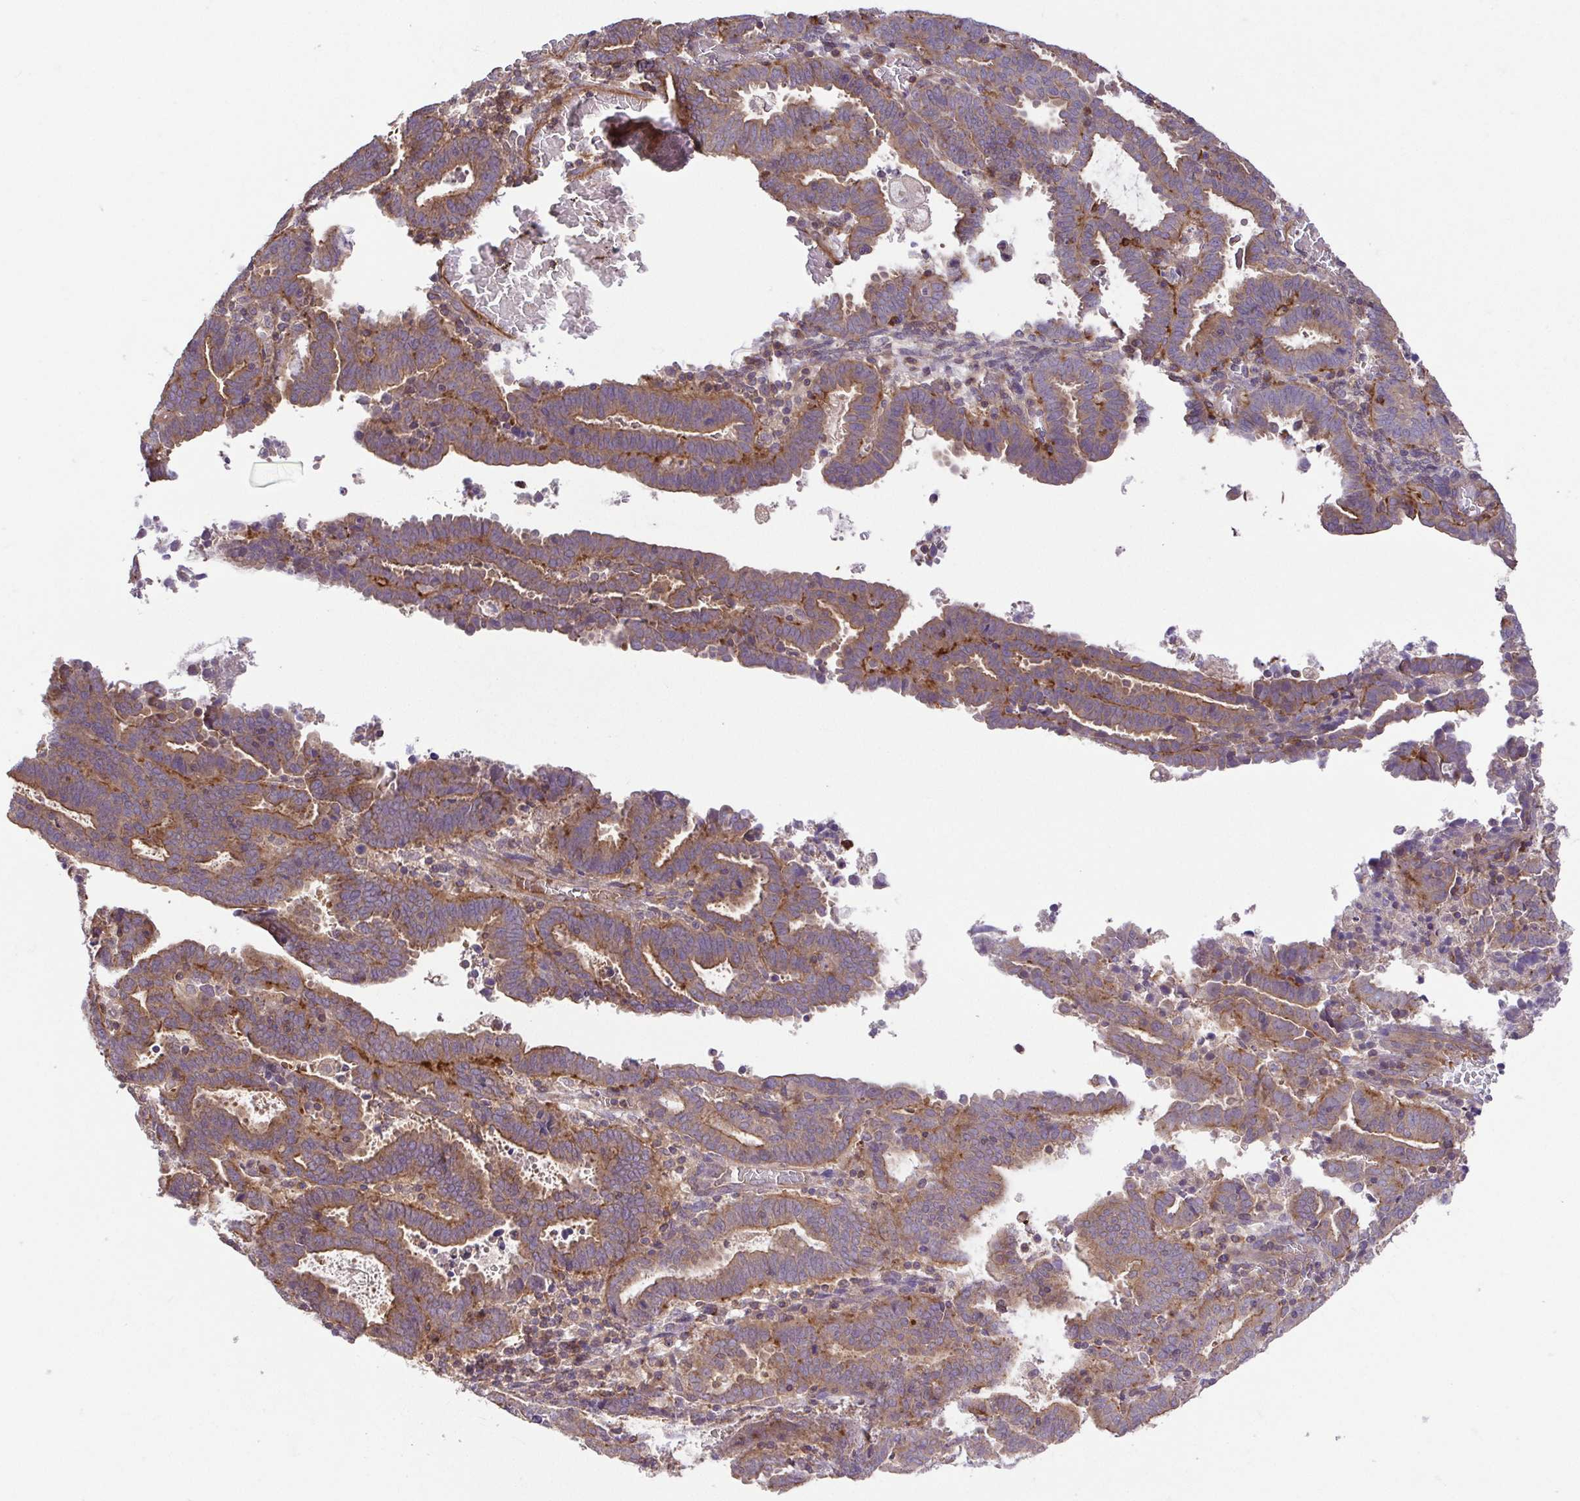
{"staining": {"intensity": "moderate", "quantity": ">75%", "location": "cytoplasmic/membranous"}, "tissue": "endometrial cancer", "cell_type": "Tumor cells", "image_type": "cancer", "snomed": [{"axis": "morphology", "description": "Adenocarcinoma, NOS"}, {"axis": "topography", "description": "Uterus"}], "caption": "An image of human endometrial adenocarcinoma stained for a protein reveals moderate cytoplasmic/membranous brown staining in tumor cells. (brown staining indicates protein expression, while blue staining denotes nuclei).", "gene": "IDE", "patient": {"sex": "female", "age": 83}}